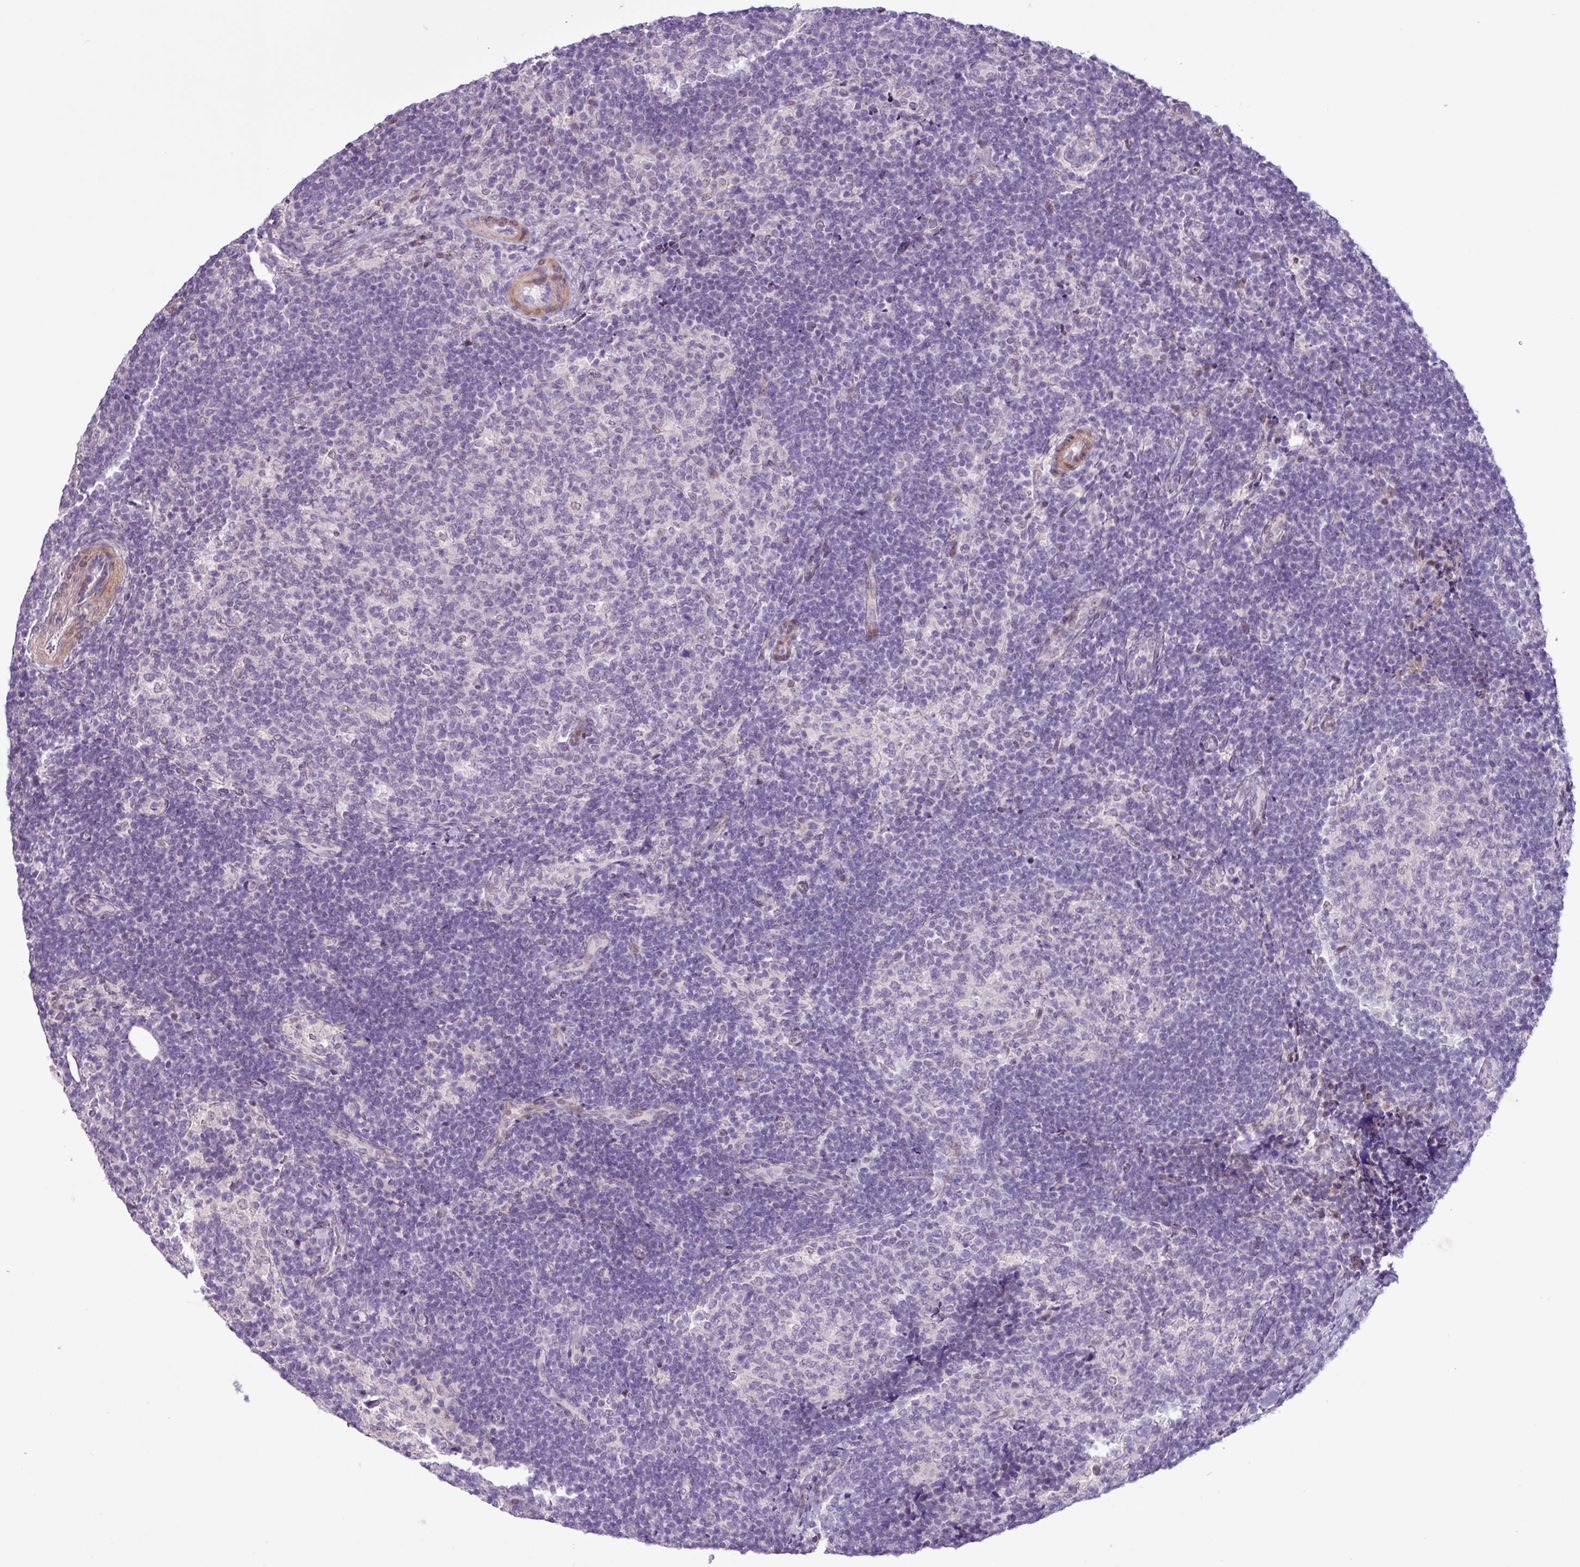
{"staining": {"intensity": "negative", "quantity": "none", "location": "none"}, "tissue": "lymph node", "cell_type": "Germinal center cells", "image_type": "normal", "snomed": [{"axis": "morphology", "description": "Normal tissue, NOS"}, {"axis": "topography", "description": "Lymph node"}], "caption": "Photomicrograph shows no protein staining in germinal center cells of benign lymph node.", "gene": "YLPM1", "patient": {"sex": "female", "age": 31}}